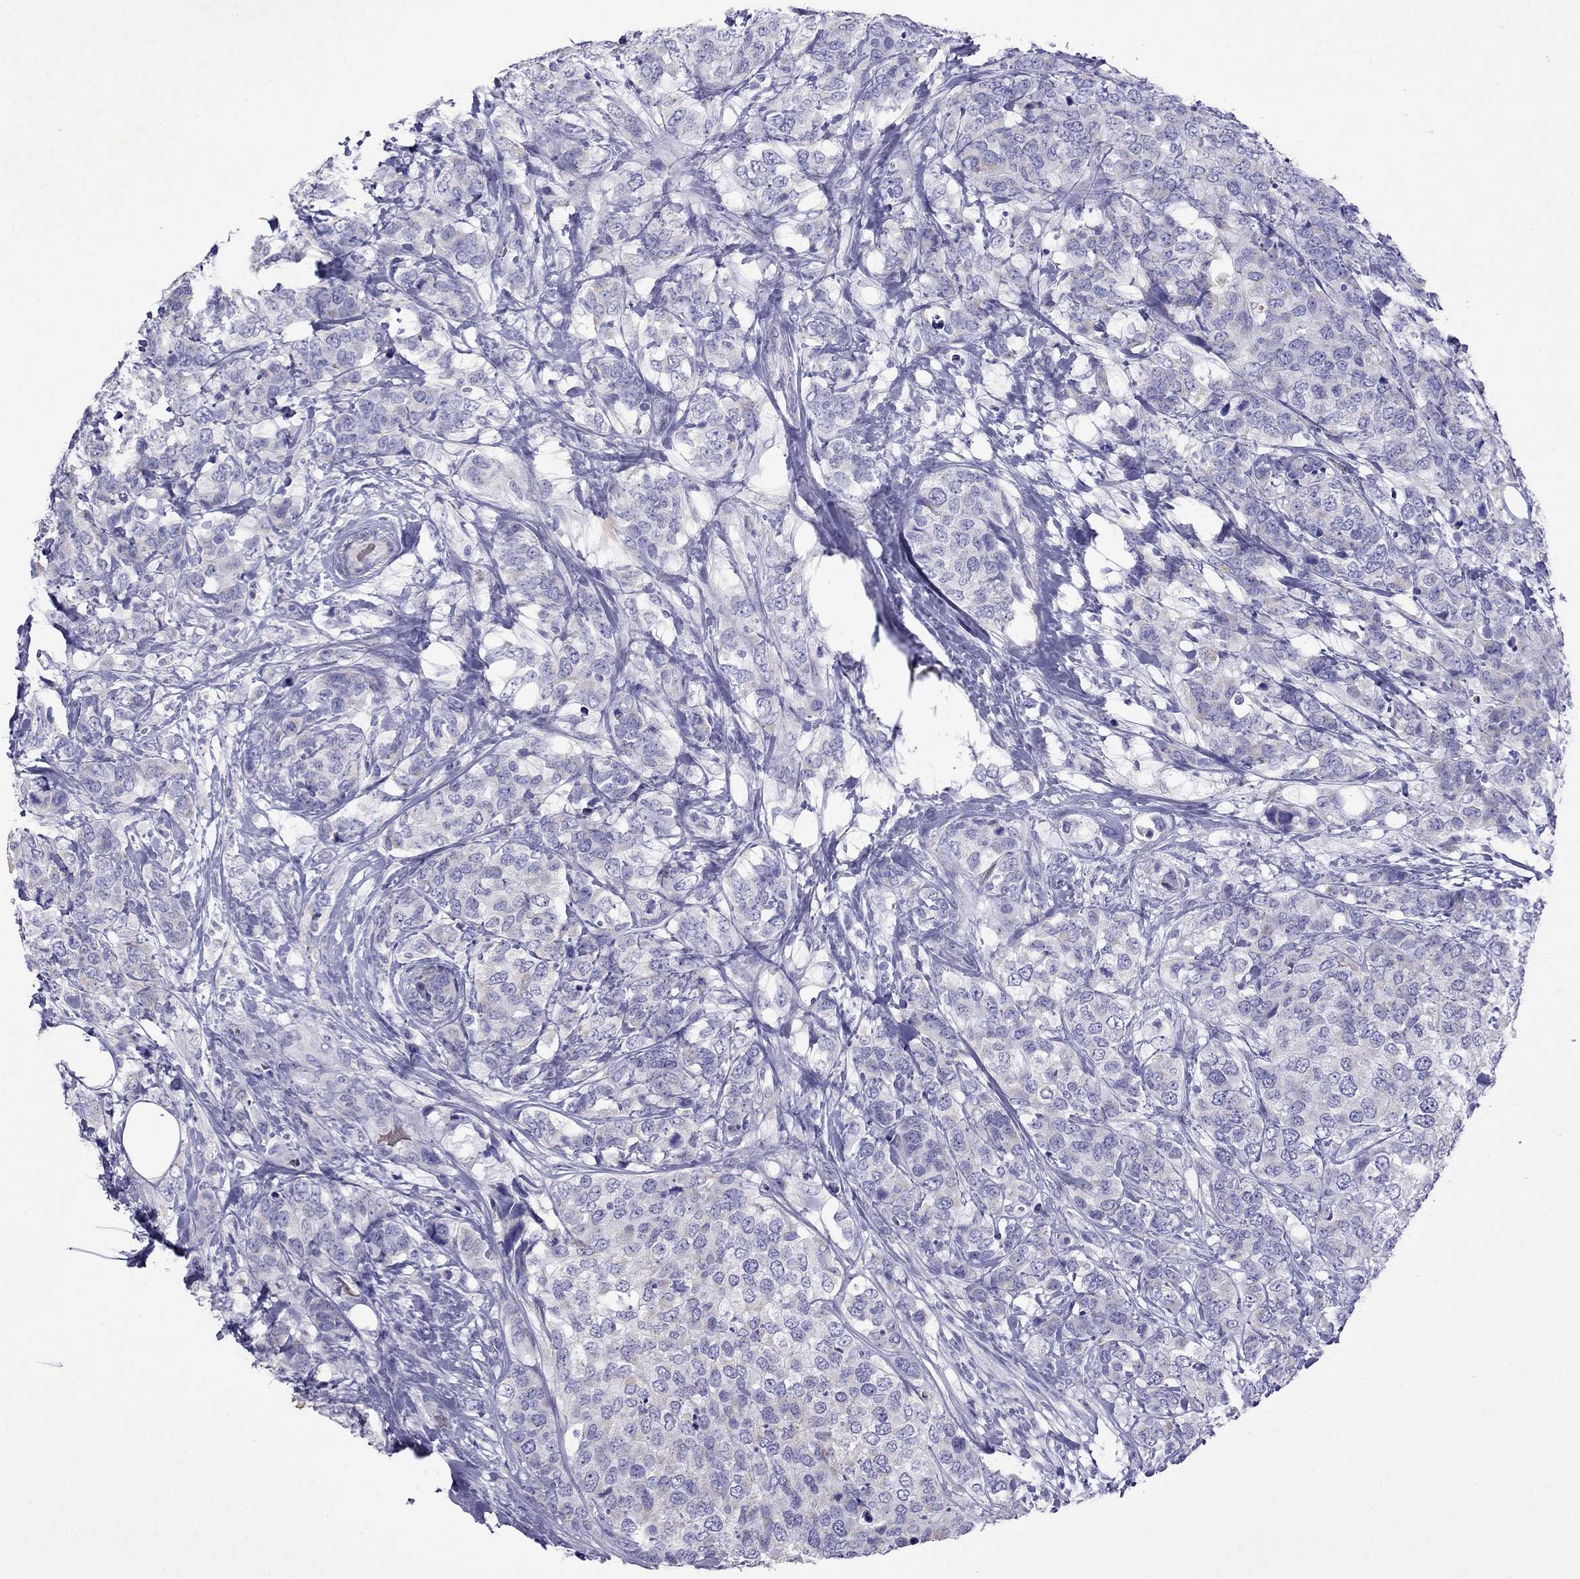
{"staining": {"intensity": "weak", "quantity": "<25%", "location": "cytoplasmic/membranous"}, "tissue": "breast cancer", "cell_type": "Tumor cells", "image_type": "cancer", "snomed": [{"axis": "morphology", "description": "Lobular carcinoma"}, {"axis": "topography", "description": "Breast"}], "caption": "A histopathology image of lobular carcinoma (breast) stained for a protein reveals no brown staining in tumor cells. (DAB (3,3'-diaminobenzidine) immunohistochemistry with hematoxylin counter stain).", "gene": "TDRD1", "patient": {"sex": "female", "age": 59}}